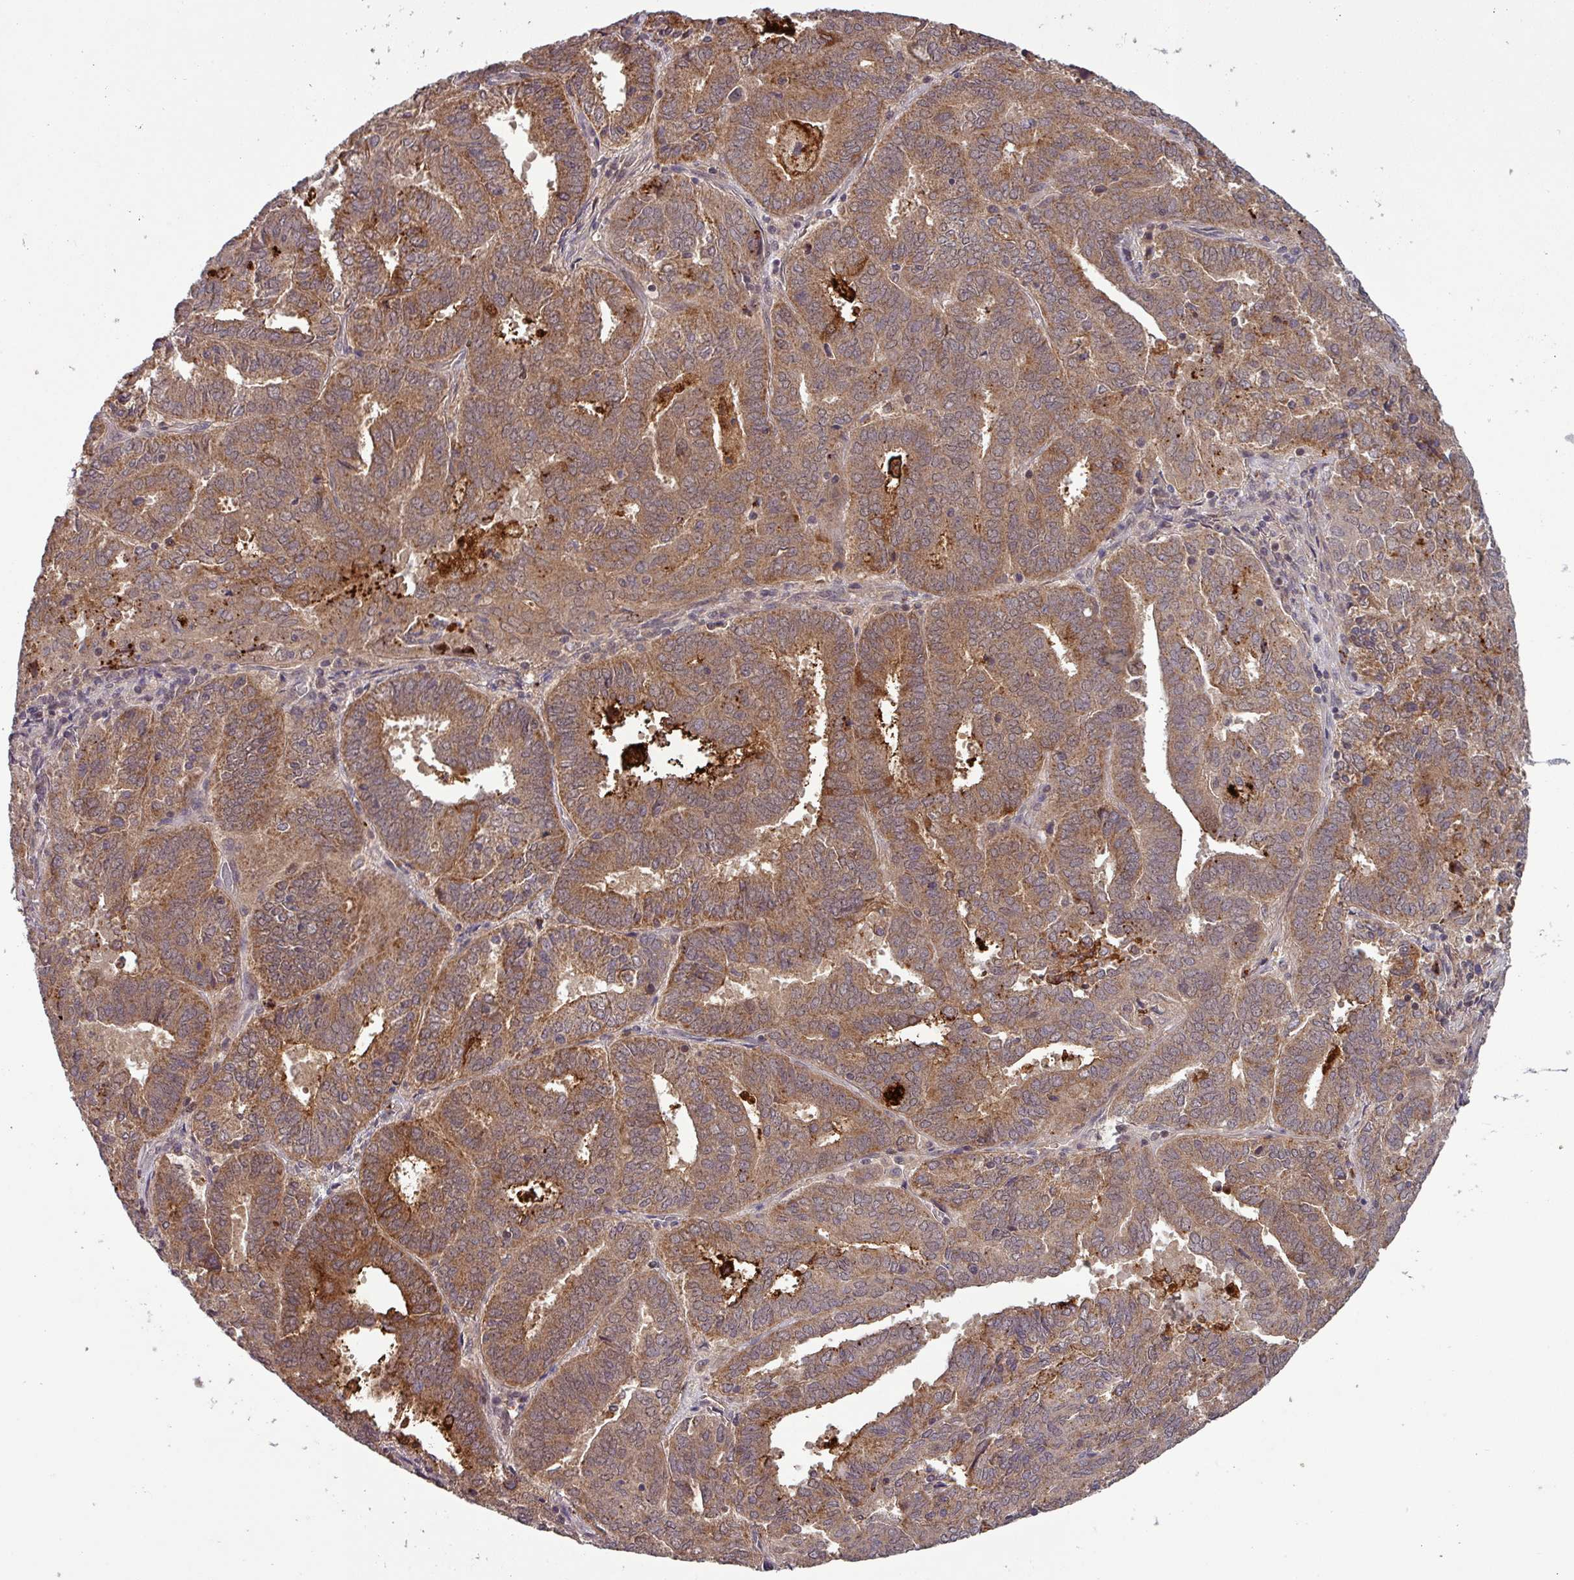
{"staining": {"intensity": "moderate", "quantity": ">75%", "location": "cytoplasmic/membranous"}, "tissue": "endometrial cancer", "cell_type": "Tumor cells", "image_type": "cancer", "snomed": [{"axis": "morphology", "description": "Adenocarcinoma, NOS"}, {"axis": "topography", "description": "Endometrium"}], "caption": "The immunohistochemical stain labels moderate cytoplasmic/membranous staining in tumor cells of adenocarcinoma (endometrial) tissue. (Stains: DAB in brown, nuclei in blue, Microscopy: brightfield microscopy at high magnification).", "gene": "PUS1", "patient": {"sex": "female", "age": 72}}